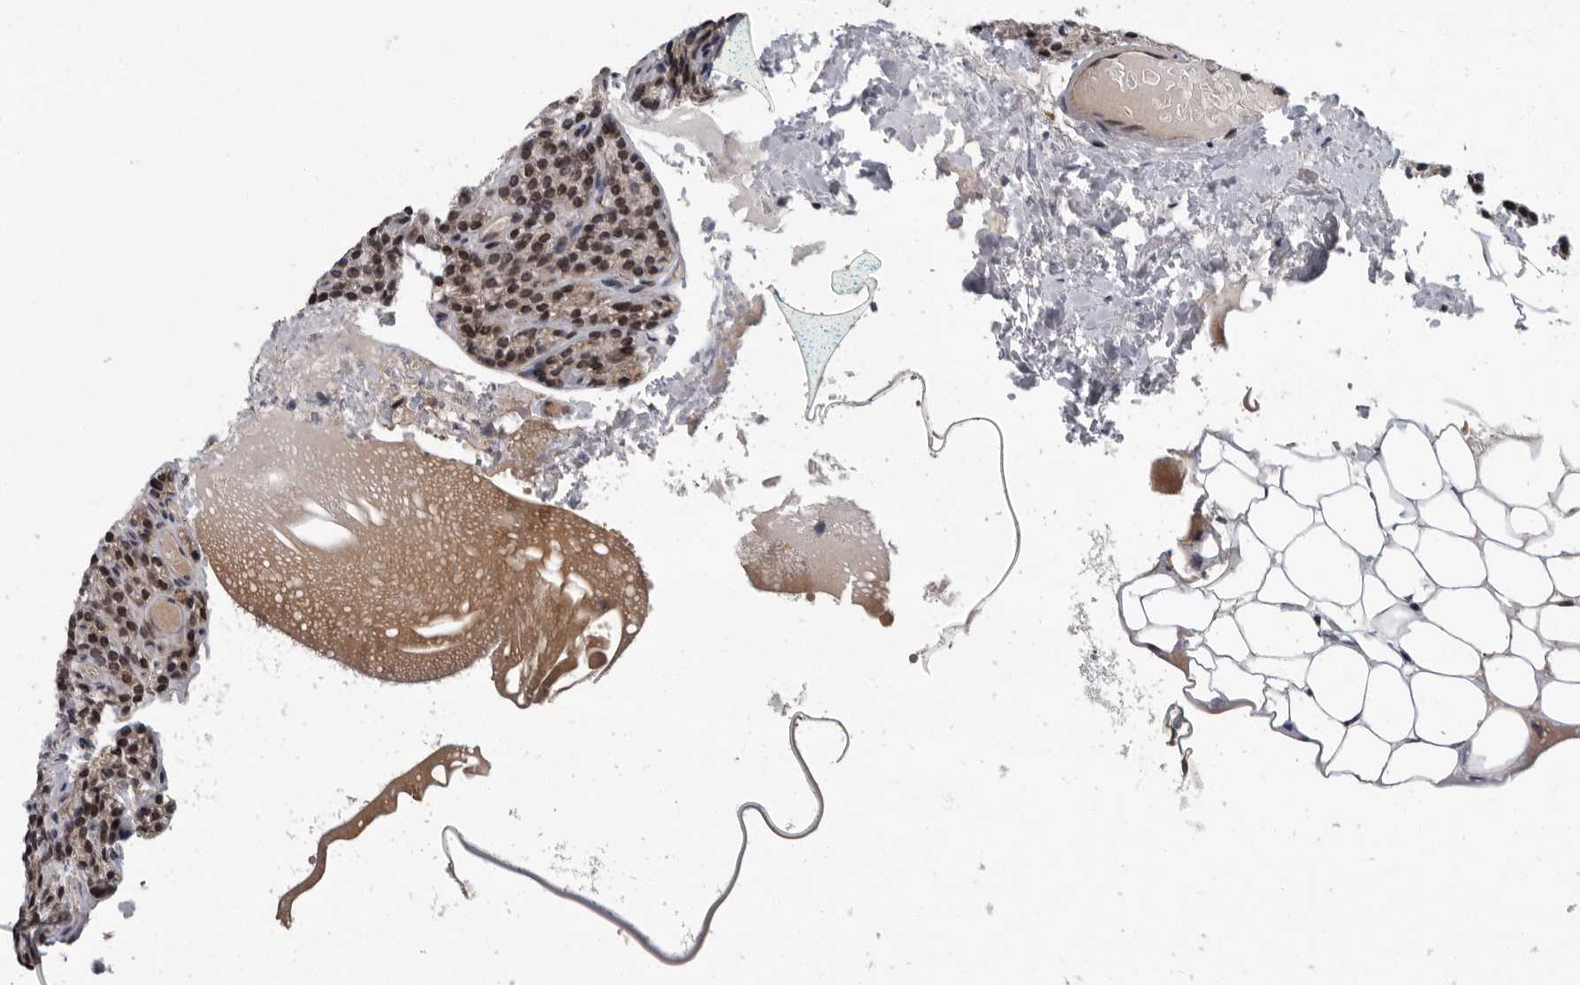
{"staining": {"intensity": "moderate", "quantity": ">75%", "location": "cytoplasmic/membranous,nuclear"}, "tissue": "parathyroid gland", "cell_type": "Glandular cells", "image_type": "normal", "snomed": [{"axis": "morphology", "description": "Normal tissue, NOS"}, {"axis": "topography", "description": "Parathyroid gland"}], "caption": "This image shows normal parathyroid gland stained with immunohistochemistry to label a protein in brown. The cytoplasmic/membranous,nuclear of glandular cells show moderate positivity for the protein. Nuclei are counter-stained blue.", "gene": "PDCD11", "patient": {"sex": "female", "age": 85}}